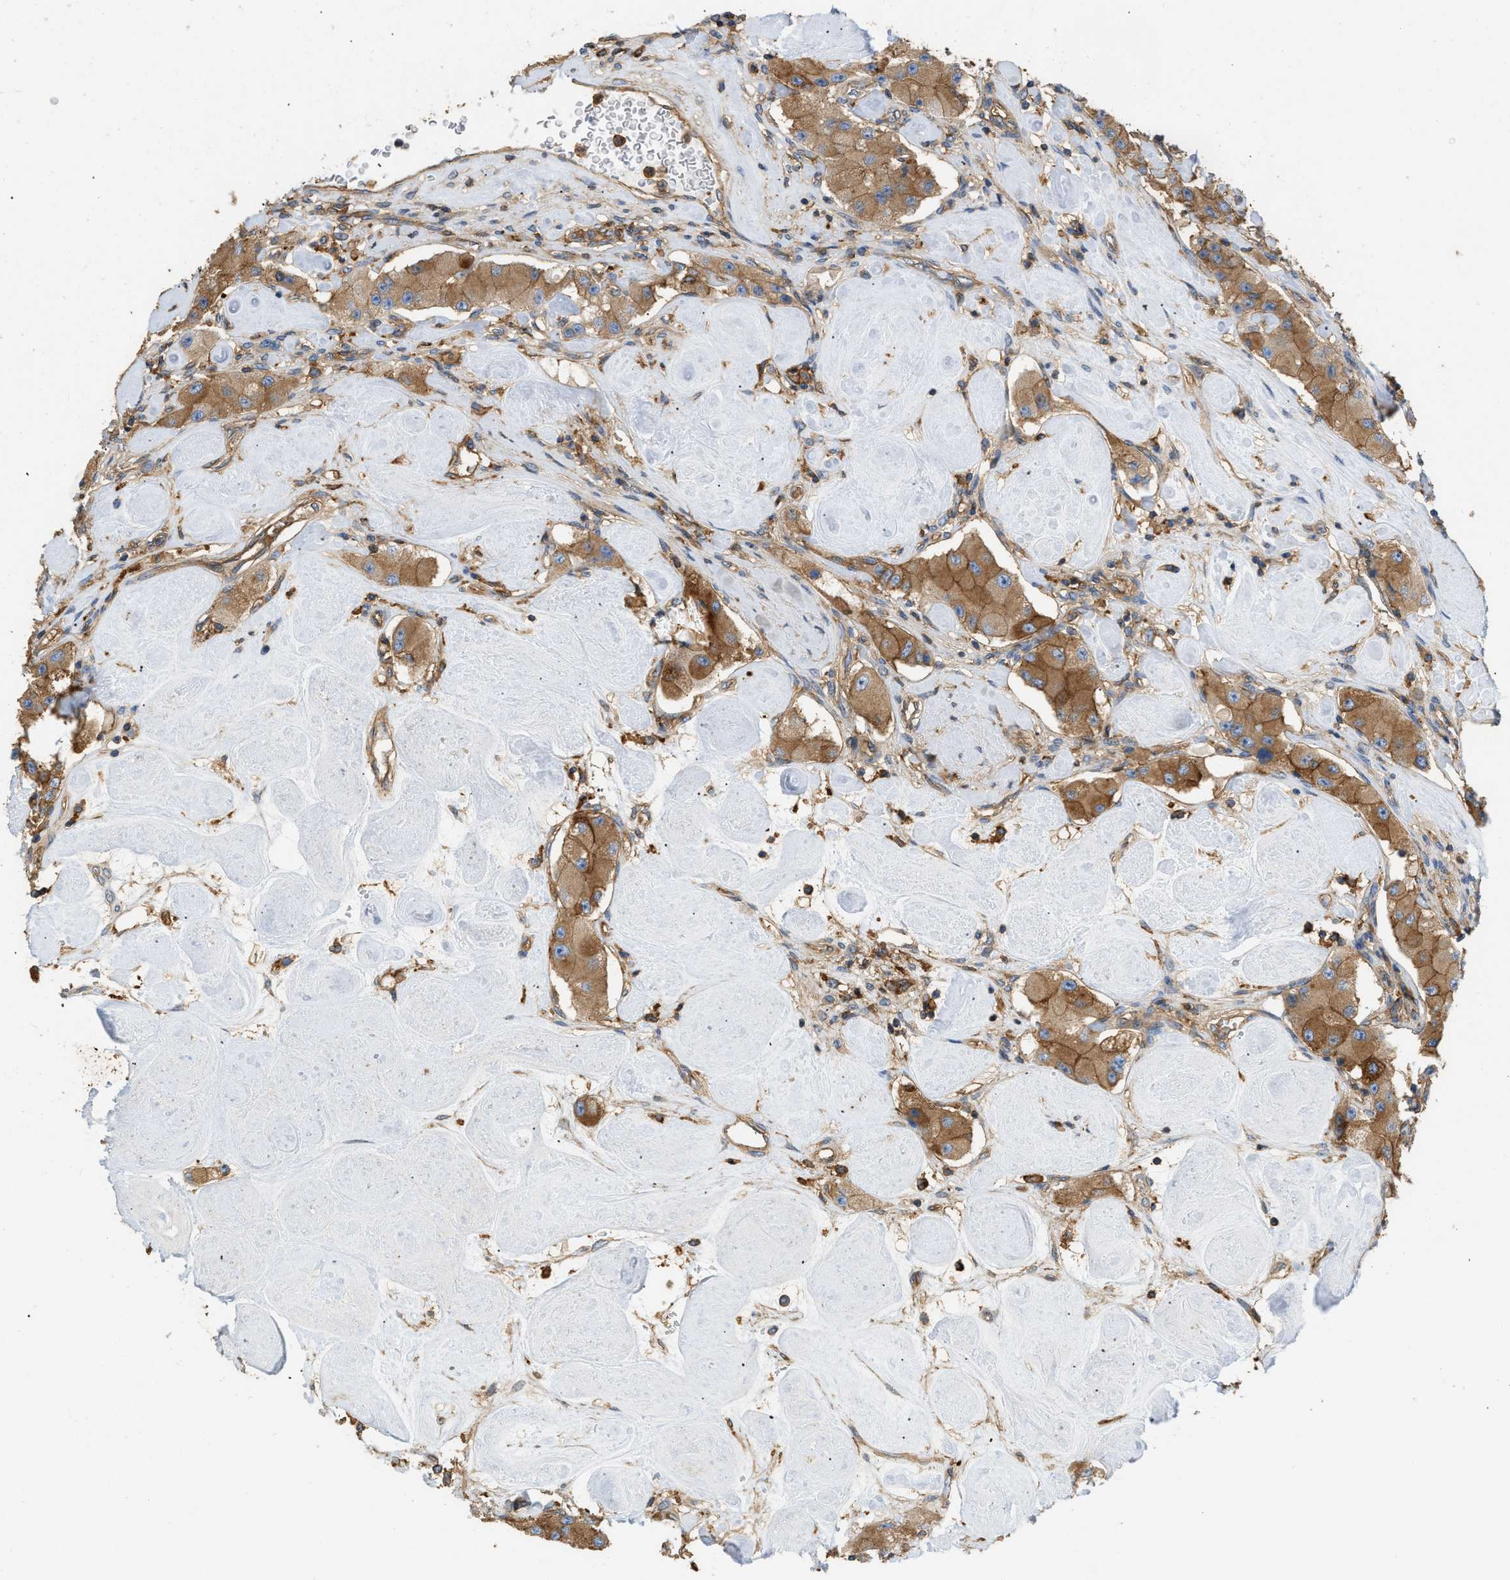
{"staining": {"intensity": "moderate", "quantity": ">75%", "location": "cytoplasmic/membranous"}, "tissue": "carcinoid", "cell_type": "Tumor cells", "image_type": "cancer", "snomed": [{"axis": "morphology", "description": "Carcinoid, malignant, NOS"}, {"axis": "topography", "description": "Pancreas"}], "caption": "A histopathology image showing moderate cytoplasmic/membranous staining in about >75% of tumor cells in malignant carcinoid, as visualized by brown immunohistochemical staining.", "gene": "GNB4", "patient": {"sex": "male", "age": 41}}